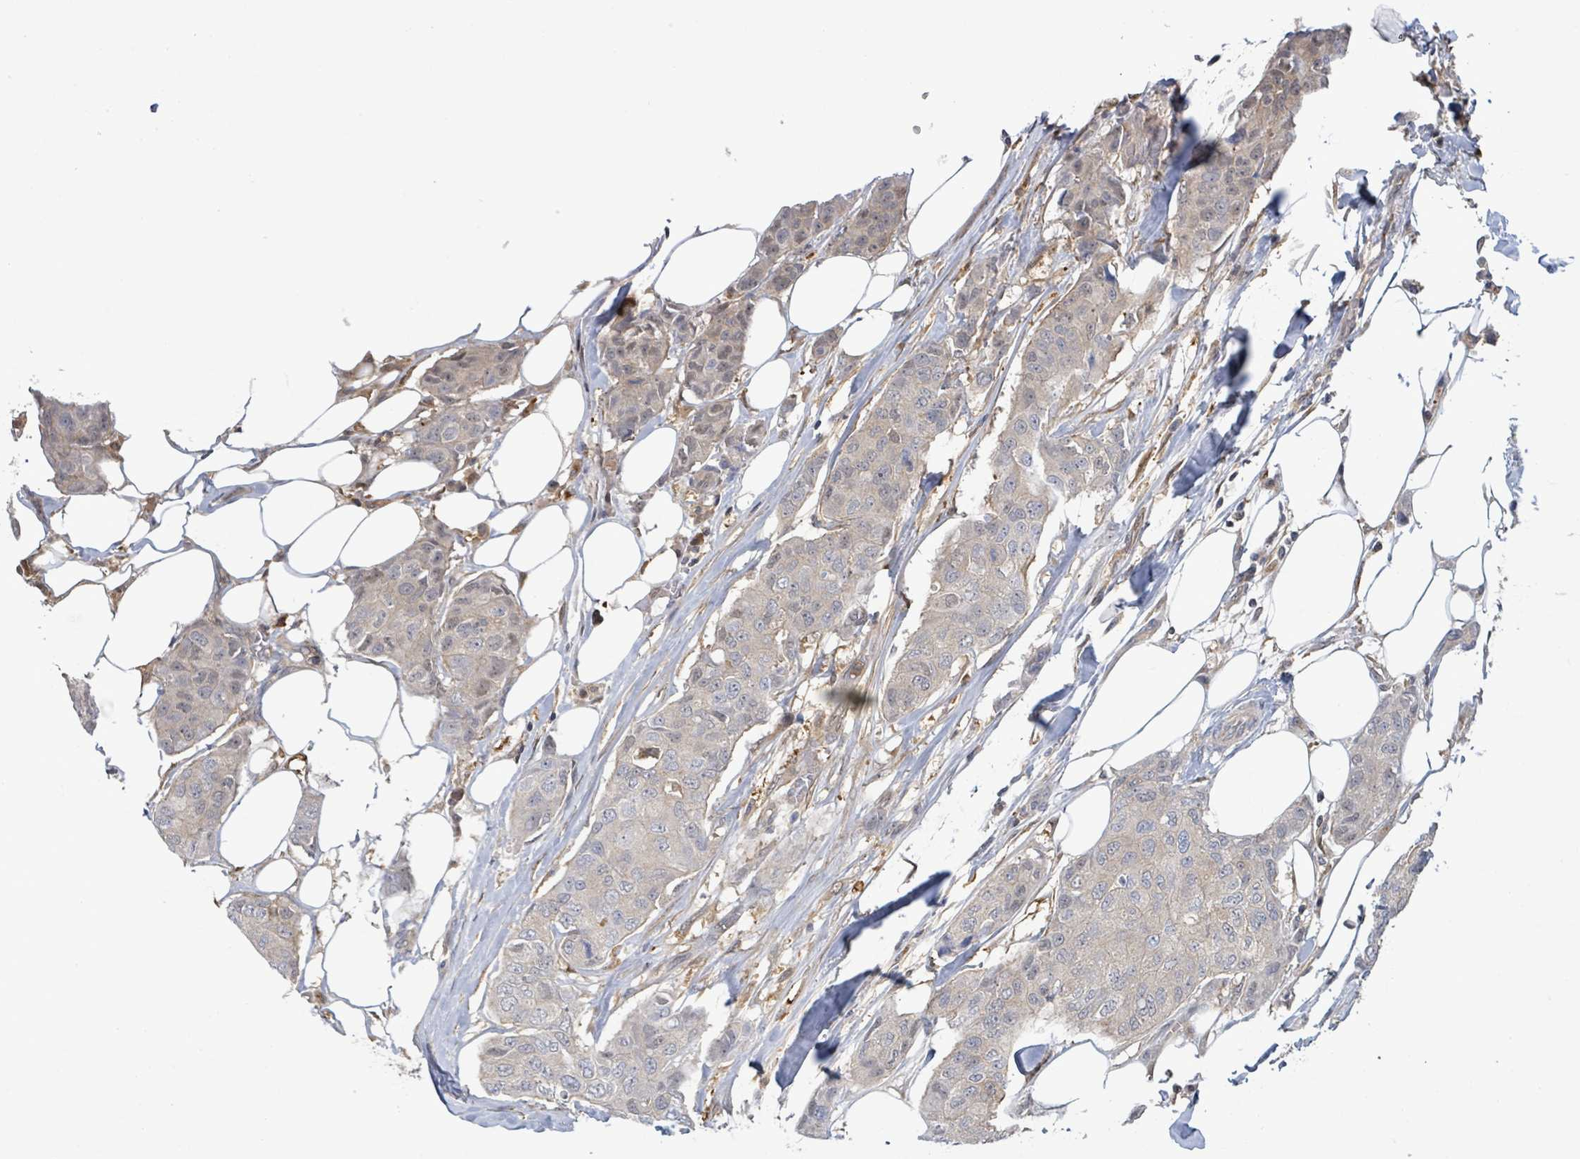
{"staining": {"intensity": "negative", "quantity": "none", "location": "none"}, "tissue": "breast cancer", "cell_type": "Tumor cells", "image_type": "cancer", "snomed": [{"axis": "morphology", "description": "Duct carcinoma"}, {"axis": "topography", "description": "Breast"}], "caption": "Infiltrating ductal carcinoma (breast) stained for a protein using IHC reveals no expression tumor cells.", "gene": "PGAM1", "patient": {"sex": "female", "age": 80}}